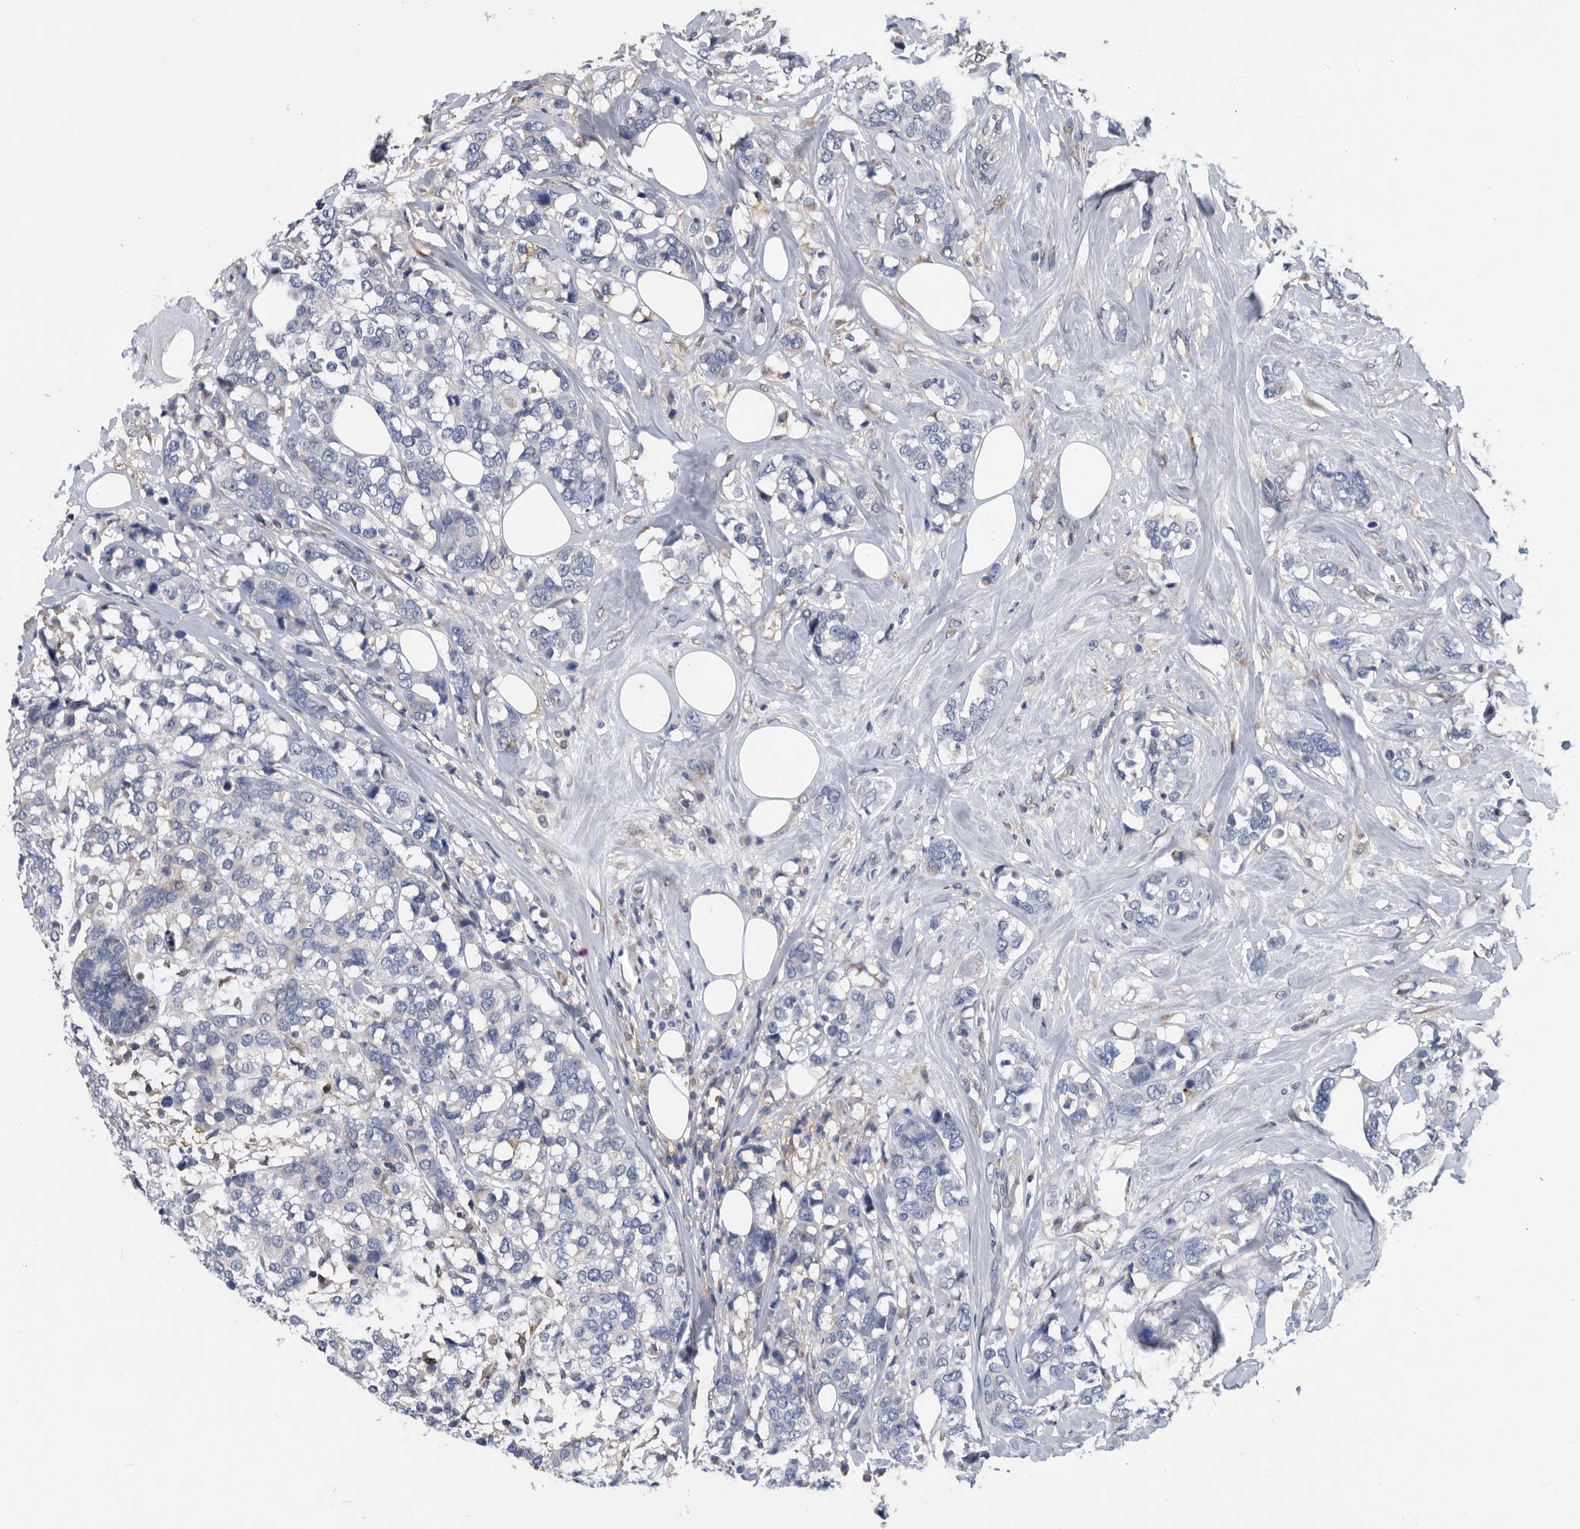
{"staining": {"intensity": "negative", "quantity": "none", "location": "none"}, "tissue": "breast cancer", "cell_type": "Tumor cells", "image_type": "cancer", "snomed": [{"axis": "morphology", "description": "Lobular carcinoma"}, {"axis": "topography", "description": "Breast"}], "caption": "Tumor cells show no significant expression in breast cancer (lobular carcinoma).", "gene": "NRBP1", "patient": {"sex": "female", "age": 59}}